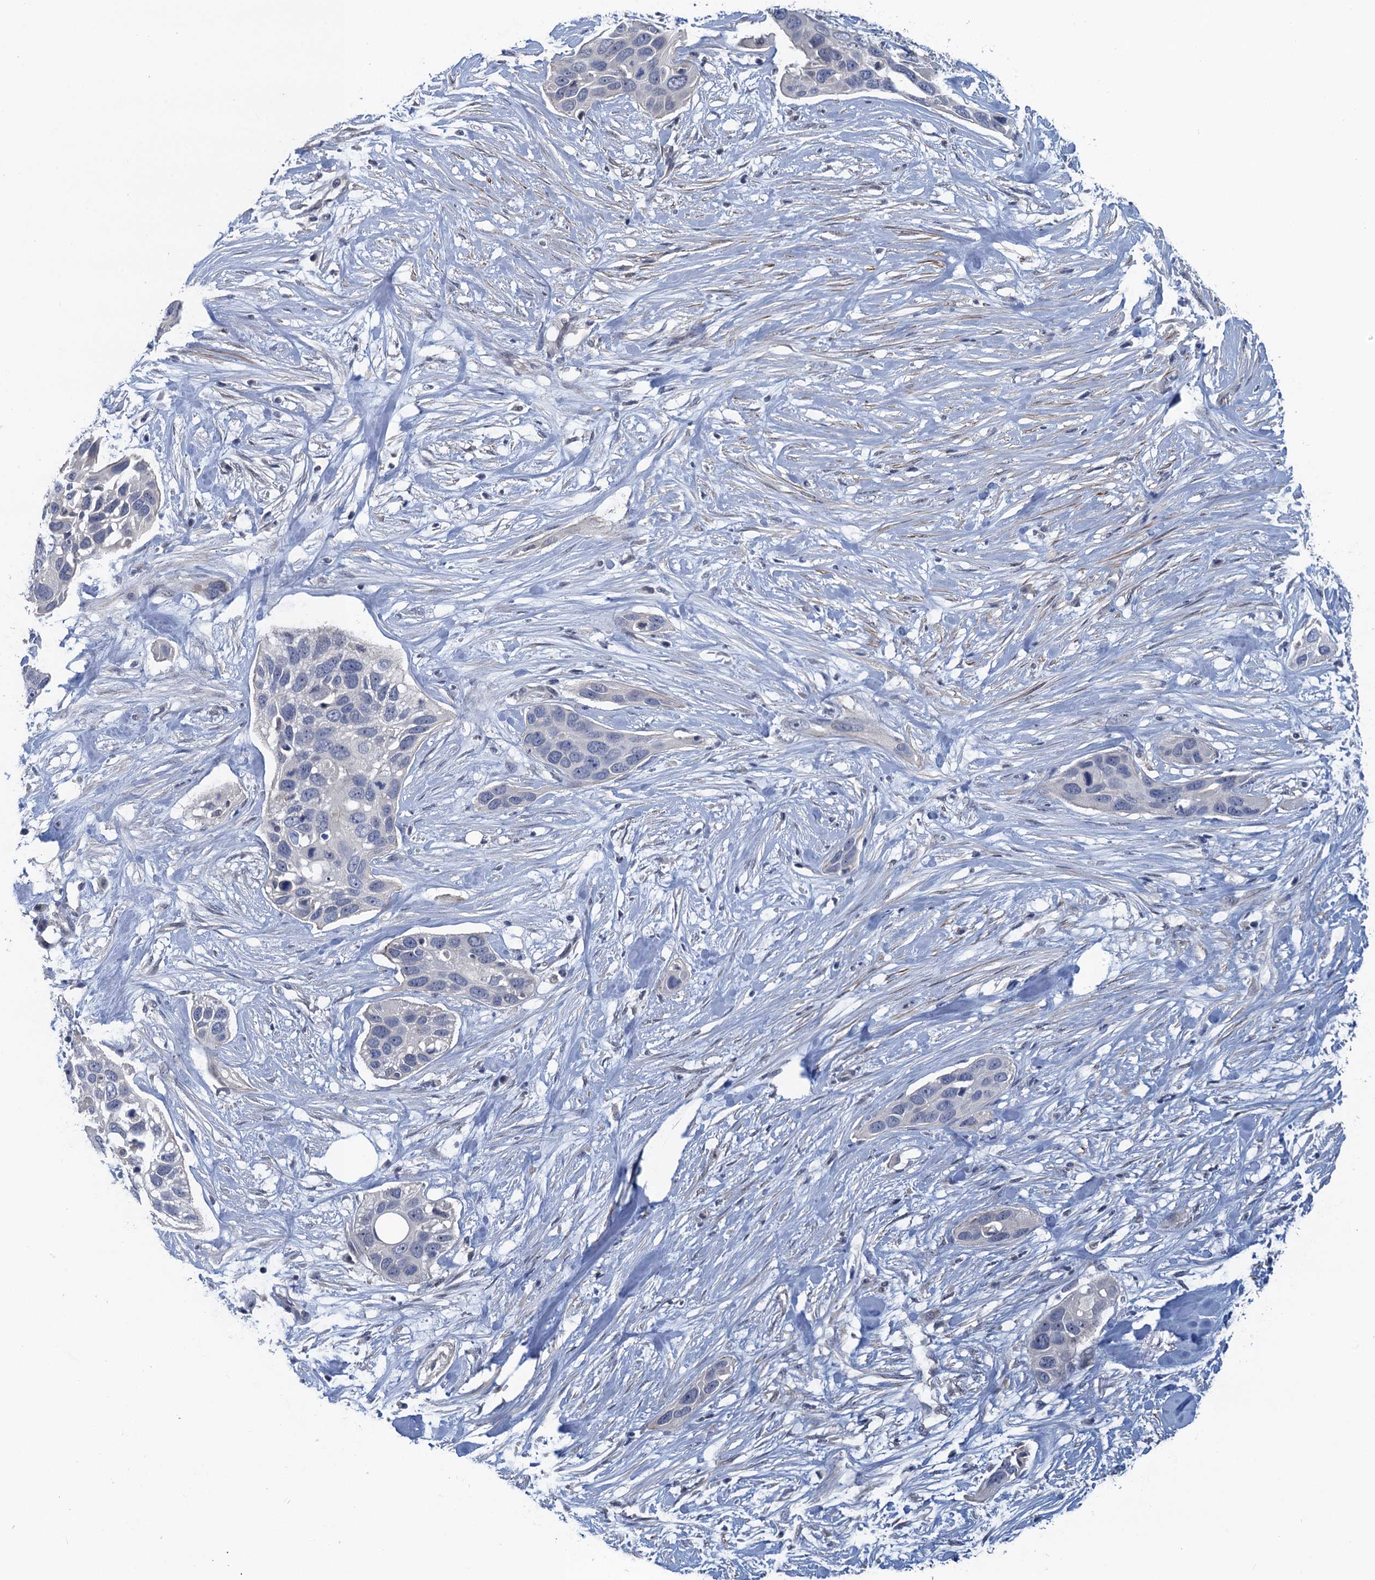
{"staining": {"intensity": "negative", "quantity": "none", "location": "none"}, "tissue": "pancreatic cancer", "cell_type": "Tumor cells", "image_type": "cancer", "snomed": [{"axis": "morphology", "description": "Adenocarcinoma, NOS"}, {"axis": "topography", "description": "Pancreas"}], "caption": "This is an immunohistochemistry photomicrograph of human adenocarcinoma (pancreatic). There is no positivity in tumor cells.", "gene": "MYO16", "patient": {"sex": "female", "age": 60}}